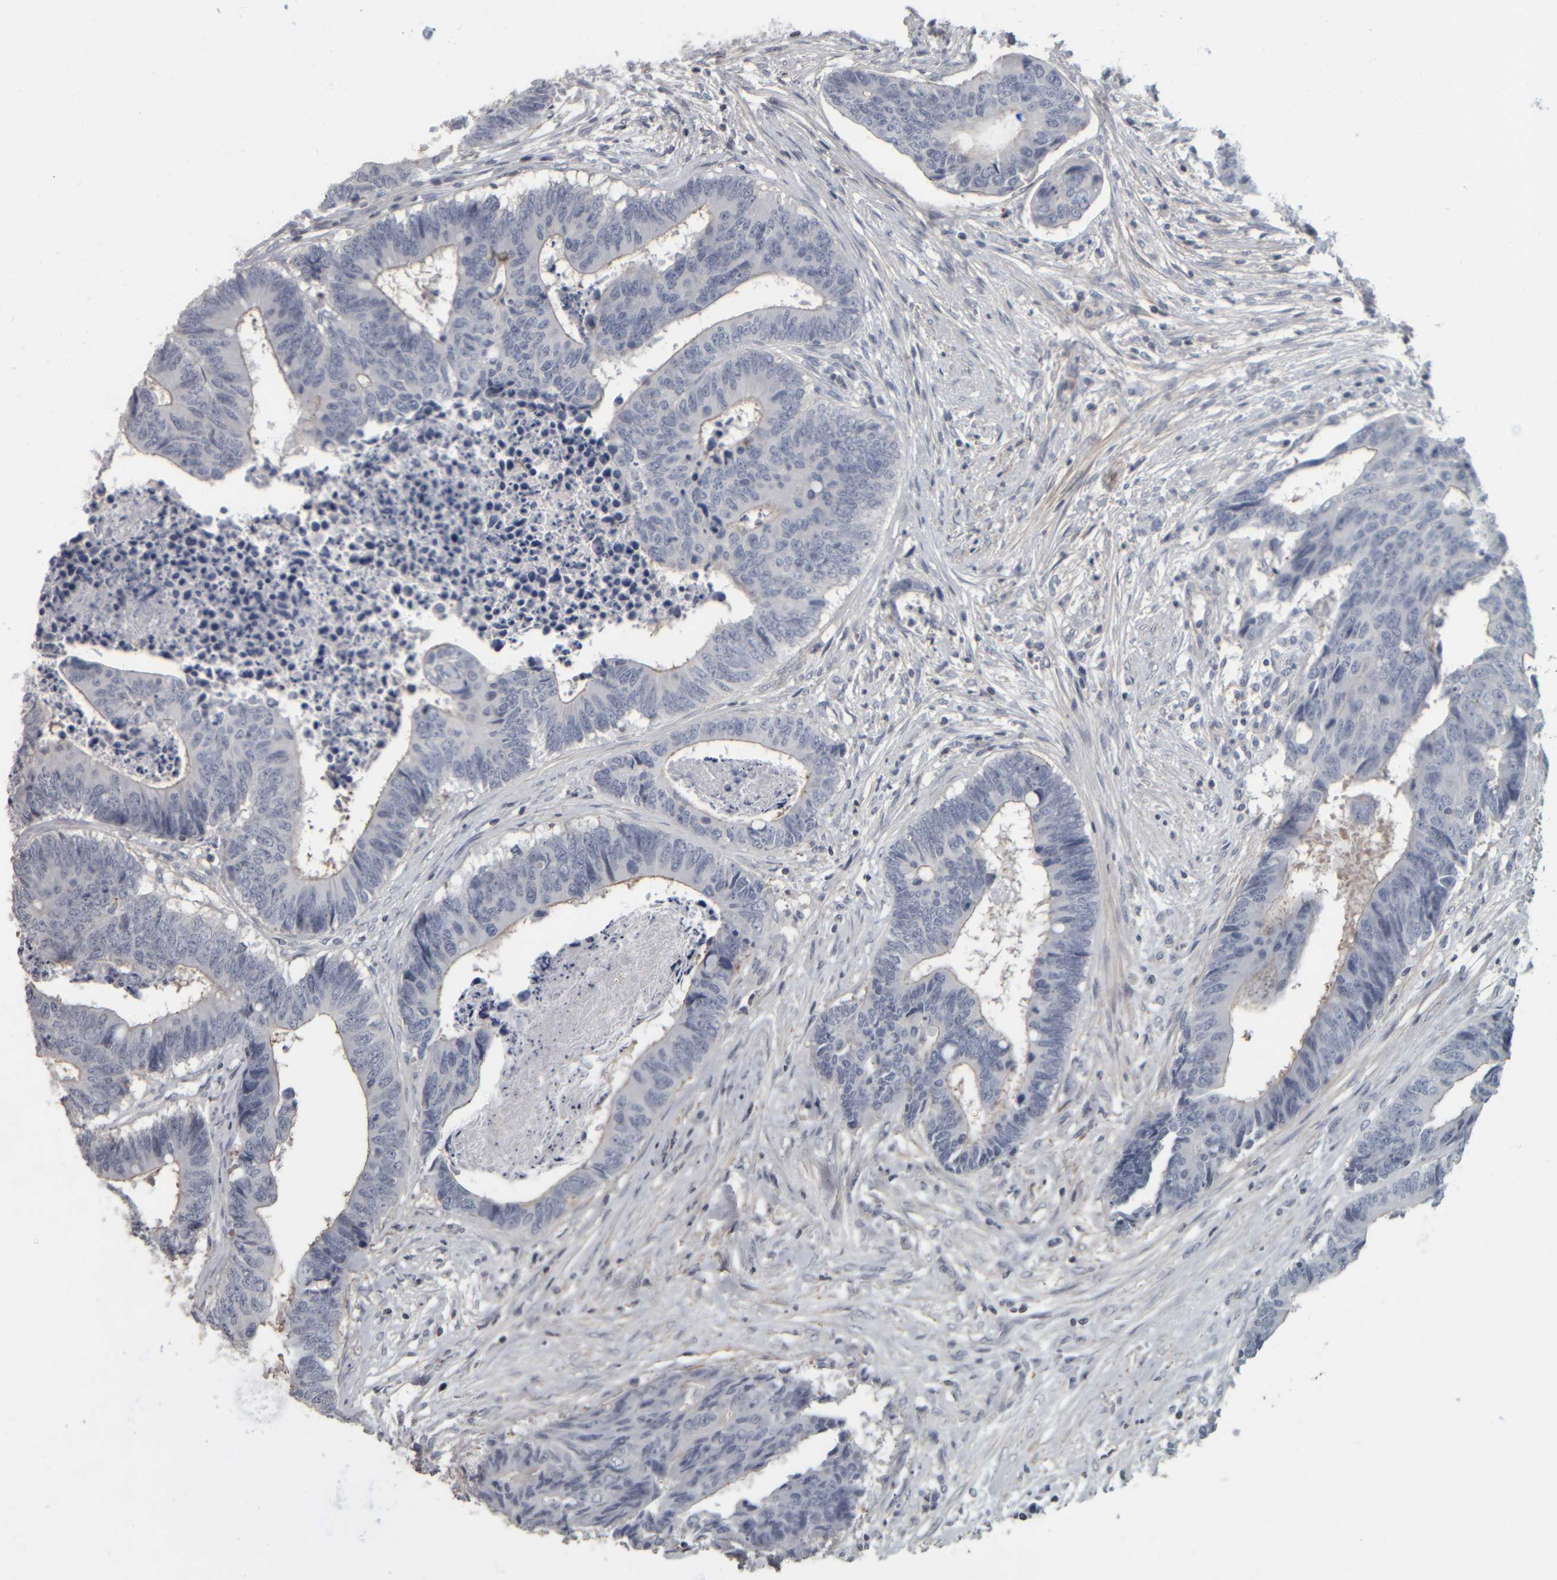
{"staining": {"intensity": "weak", "quantity": "<25%", "location": "cytoplasmic/membranous"}, "tissue": "colorectal cancer", "cell_type": "Tumor cells", "image_type": "cancer", "snomed": [{"axis": "morphology", "description": "Adenocarcinoma, NOS"}, {"axis": "topography", "description": "Rectum"}], "caption": "Protein analysis of colorectal cancer (adenocarcinoma) displays no significant positivity in tumor cells.", "gene": "CAVIN4", "patient": {"sex": "male", "age": 84}}